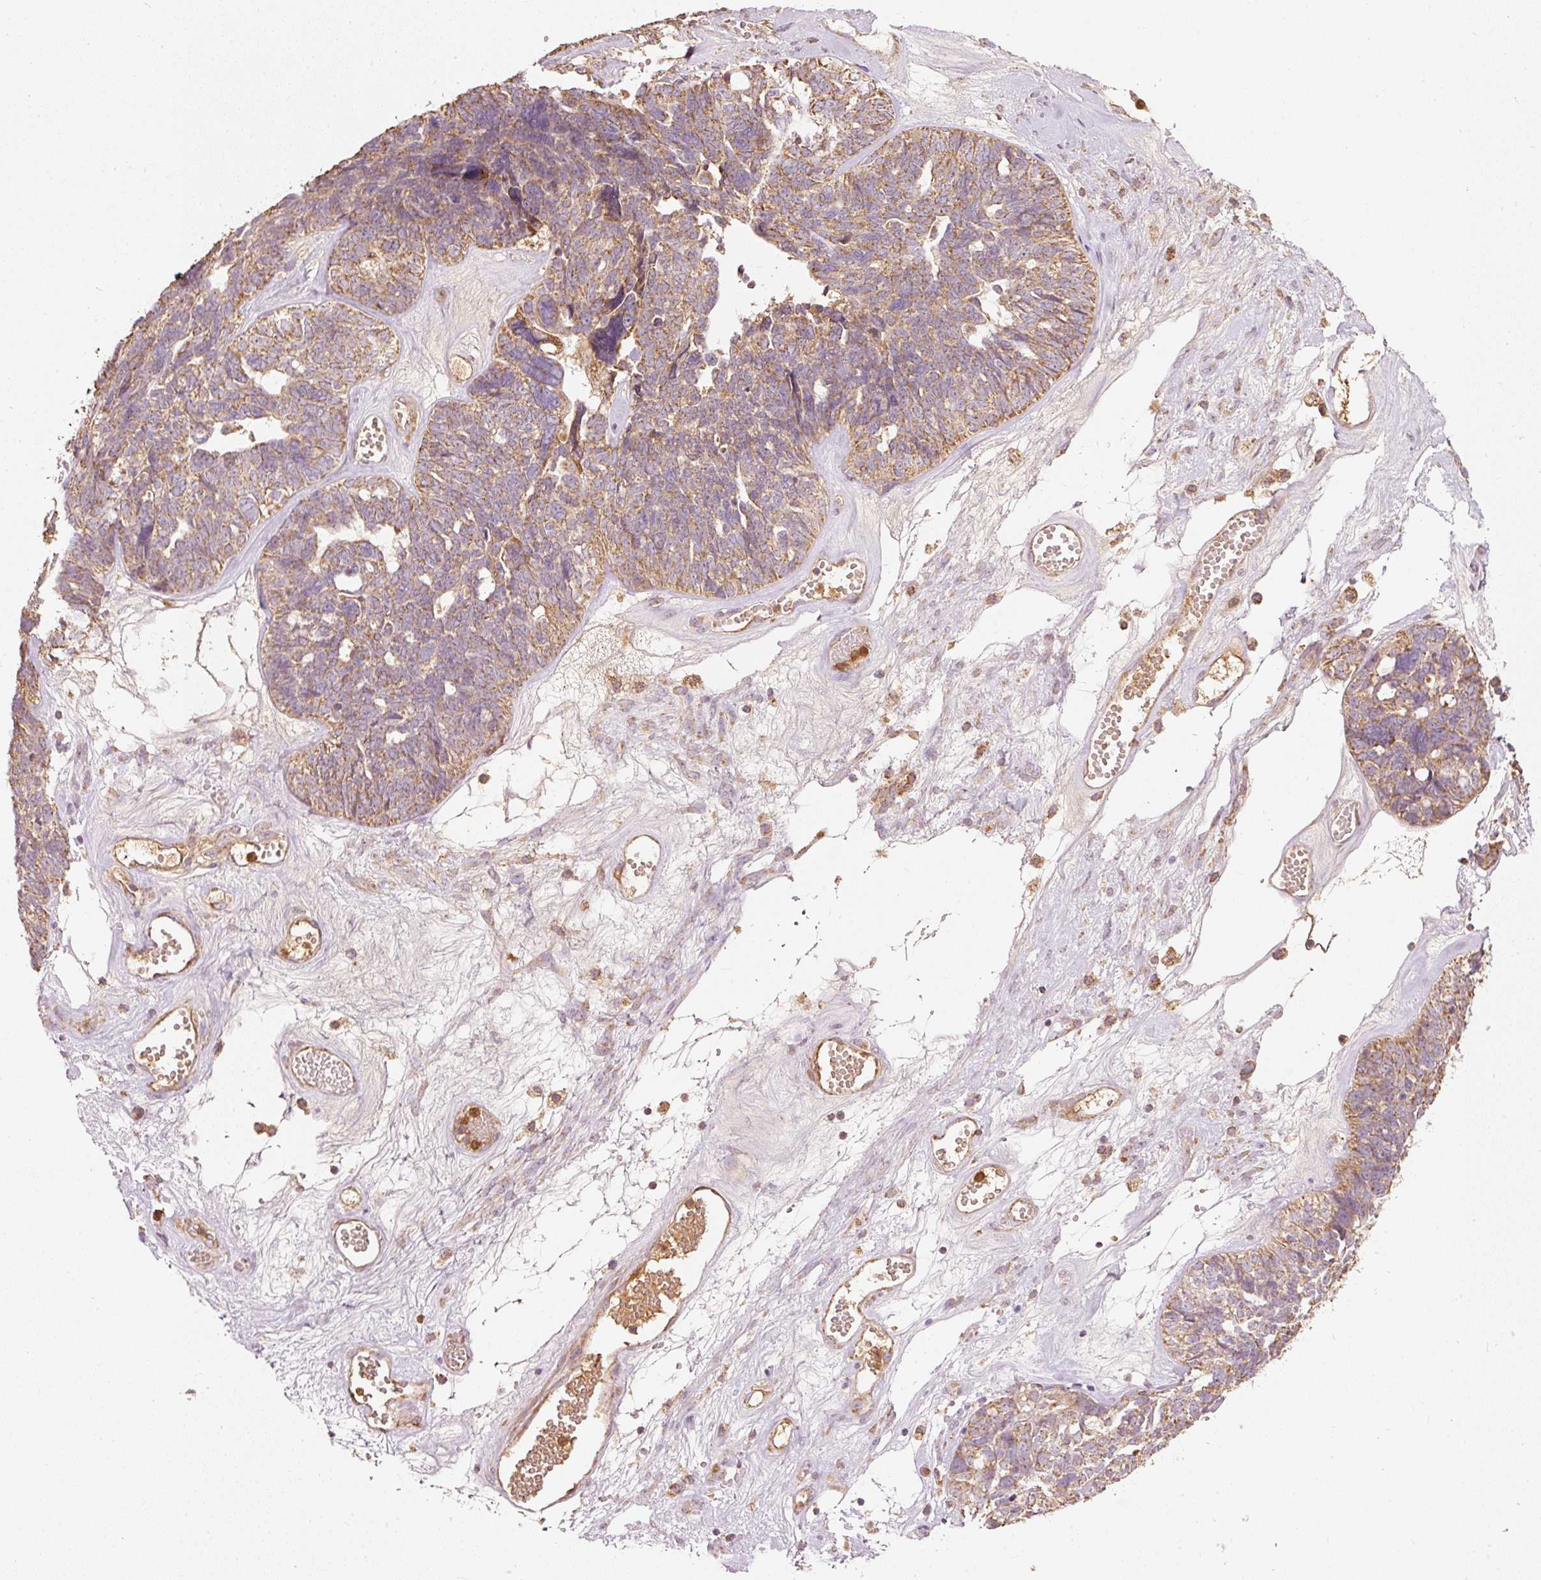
{"staining": {"intensity": "moderate", "quantity": ">75%", "location": "cytoplasmic/membranous"}, "tissue": "ovarian cancer", "cell_type": "Tumor cells", "image_type": "cancer", "snomed": [{"axis": "morphology", "description": "Cystadenocarcinoma, serous, NOS"}, {"axis": "topography", "description": "Ovary"}], "caption": "An IHC histopathology image of tumor tissue is shown. Protein staining in brown shows moderate cytoplasmic/membranous positivity in ovarian serous cystadenocarcinoma within tumor cells.", "gene": "PSENEN", "patient": {"sex": "female", "age": 79}}